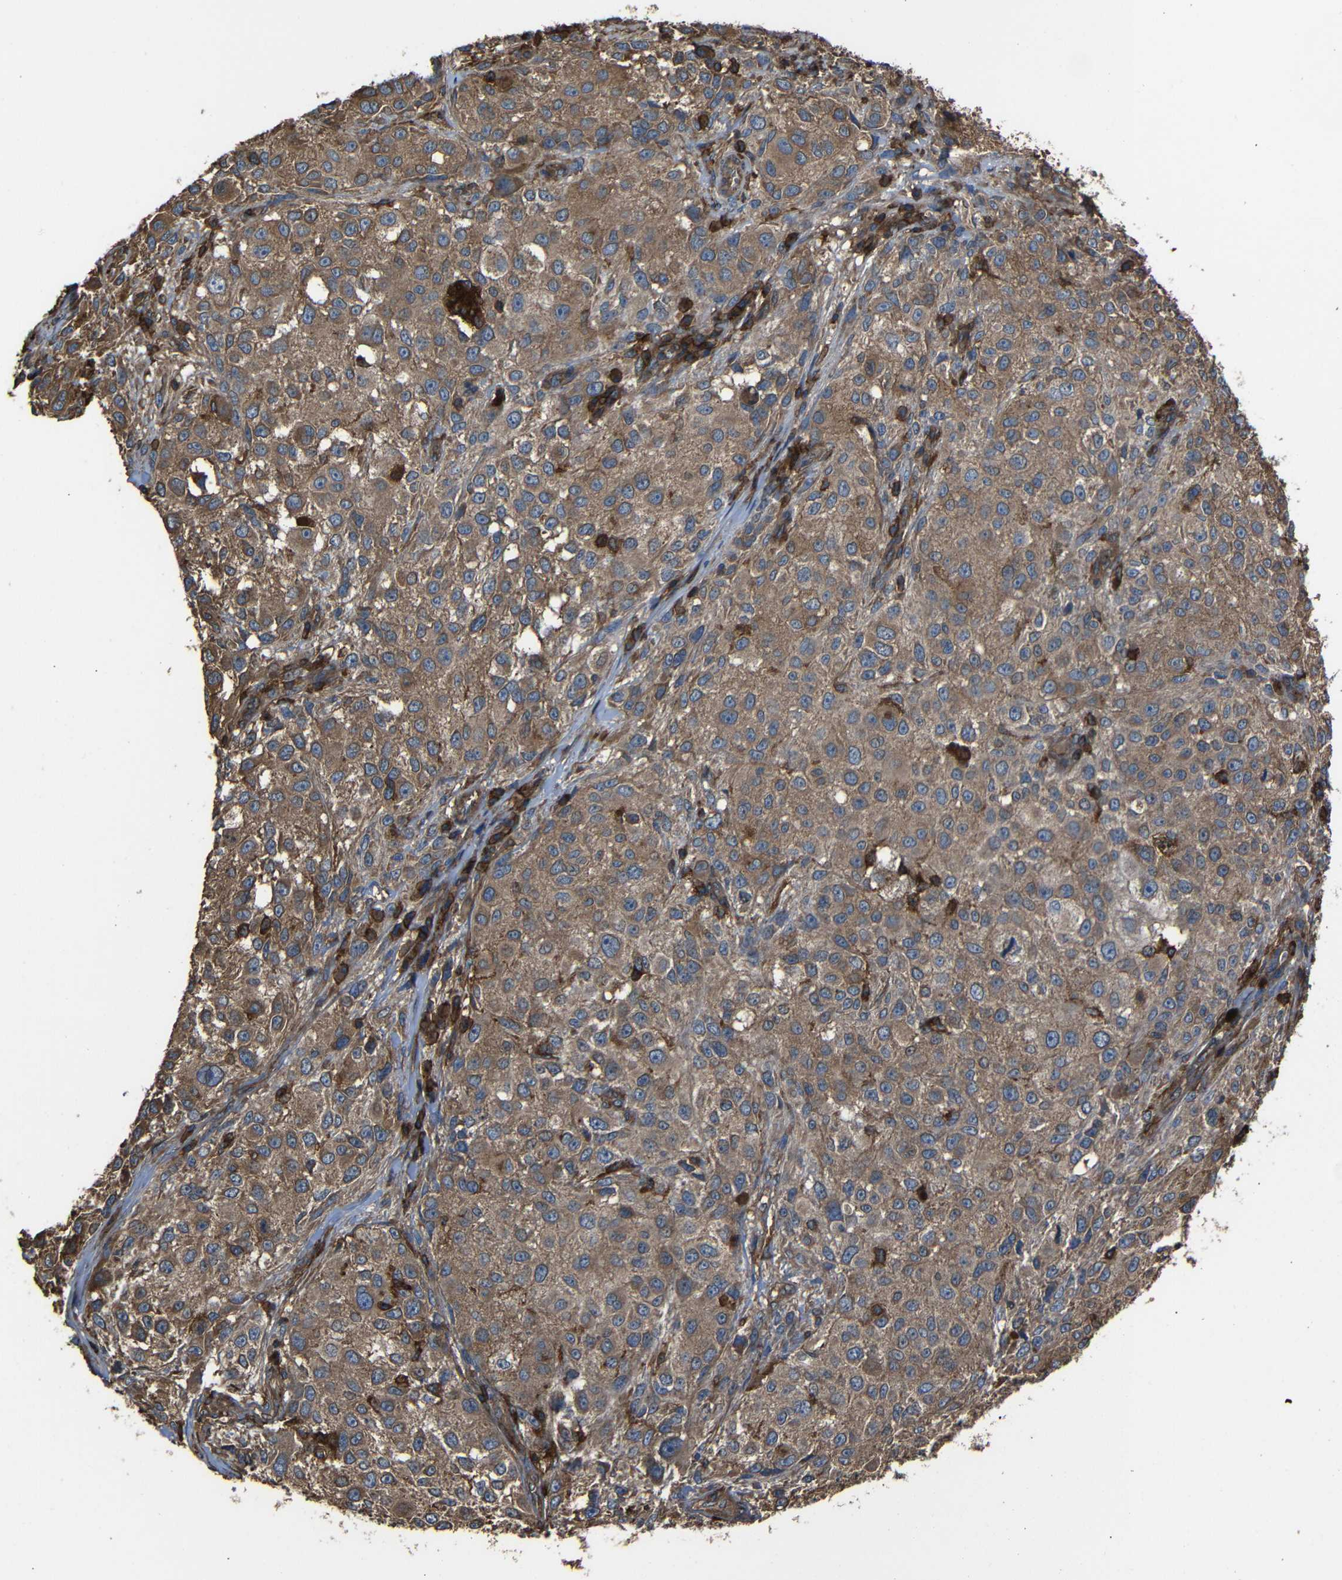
{"staining": {"intensity": "moderate", "quantity": ">75%", "location": "cytoplasmic/membranous"}, "tissue": "melanoma", "cell_type": "Tumor cells", "image_type": "cancer", "snomed": [{"axis": "morphology", "description": "Necrosis, NOS"}, {"axis": "morphology", "description": "Malignant melanoma, NOS"}, {"axis": "topography", "description": "Skin"}], "caption": "Melanoma stained for a protein displays moderate cytoplasmic/membranous positivity in tumor cells. (Stains: DAB (3,3'-diaminobenzidine) in brown, nuclei in blue, Microscopy: brightfield microscopy at high magnification).", "gene": "ADGRE5", "patient": {"sex": "female", "age": 87}}